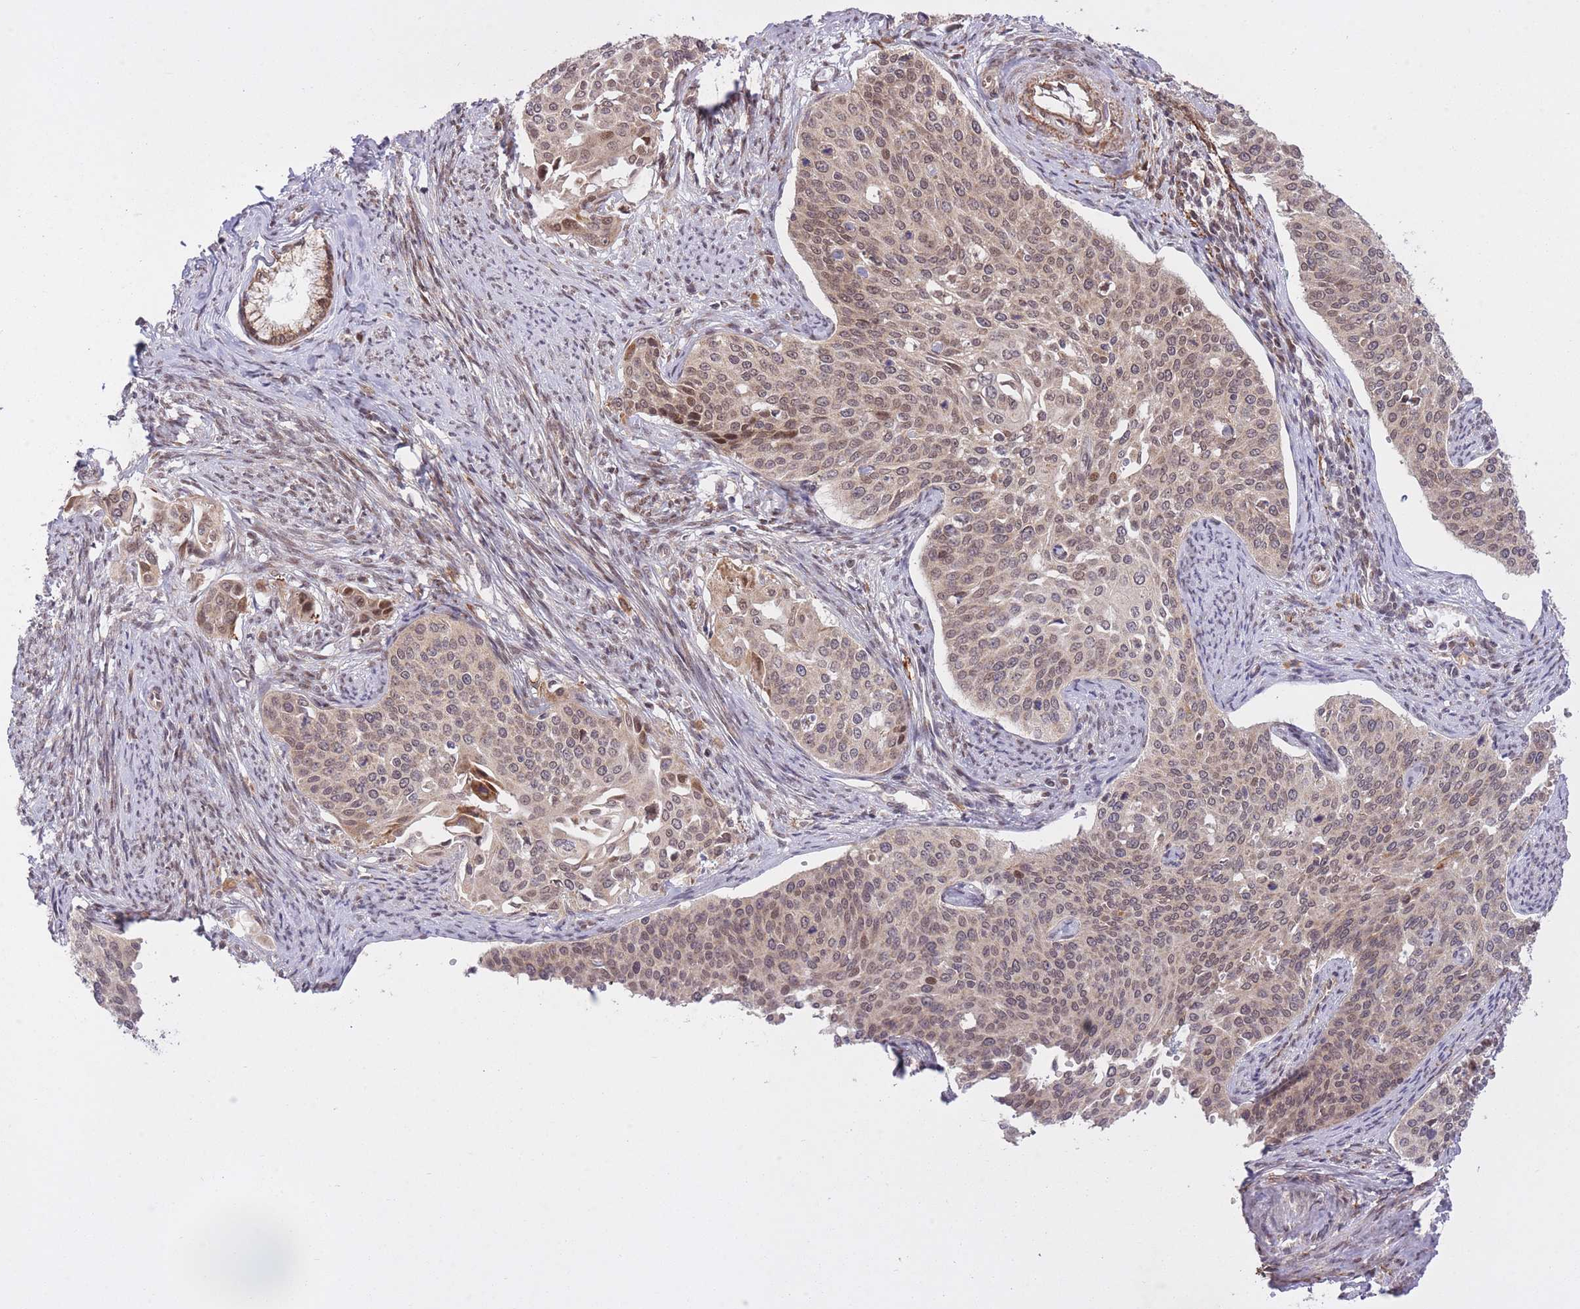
{"staining": {"intensity": "moderate", "quantity": "25%-75%", "location": "cytoplasmic/membranous,nuclear"}, "tissue": "cervical cancer", "cell_type": "Tumor cells", "image_type": "cancer", "snomed": [{"axis": "morphology", "description": "Squamous cell carcinoma, NOS"}, {"axis": "topography", "description": "Cervix"}], "caption": "Immunohistochemical staining of squamous cell carcinoma (cervical) reveals medium levels of moderate cytoplasmic/membranous and nuclear staining in about 25%-75% of tumor cells. The staining was performed using DAB (3,3'-diaminobenzidine), with brown indicating positive protein expression. Nuclei are stained blue with hematoxylin.", "gene": "ZNF391", "patient": {"sex": "female", "age": 44}}